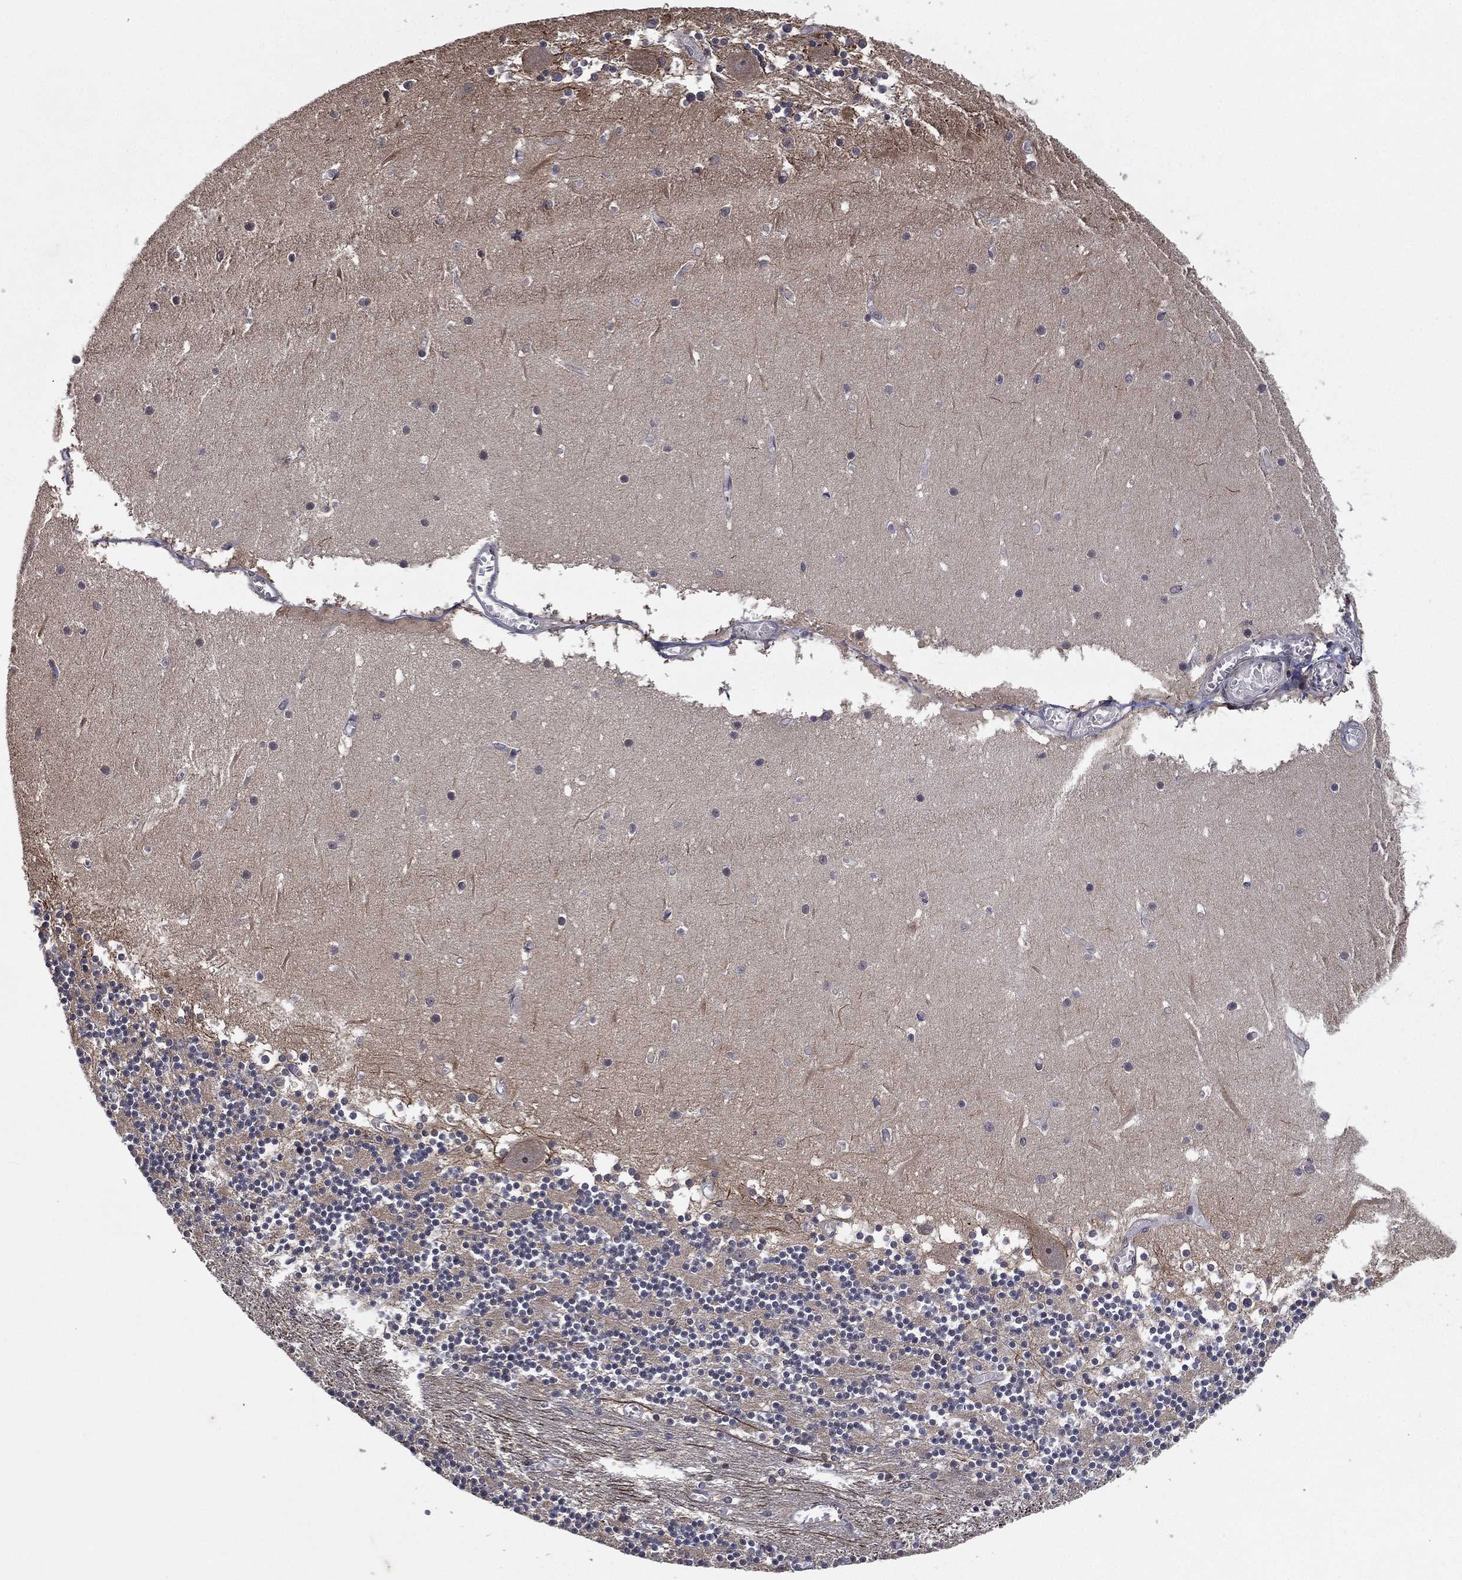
{"staining": {"intensity": "negative", "quantity": "none", "location": "none"}, "tissue": "cerebellum", "cell_type": "Cells in granular layer", "image_type": "normal", "snomed": [{"axis": "morphology", "description": "Normal tissue, NOS"}, {"axis": "topography", "description": "Cerebellum"}], "caption": "This is an IHC micrograph of benign cerebellum. There is no positivity in cells in granular layer.", "gene": "NELFCD", "patient": {"sex": "female", "age": 28}}